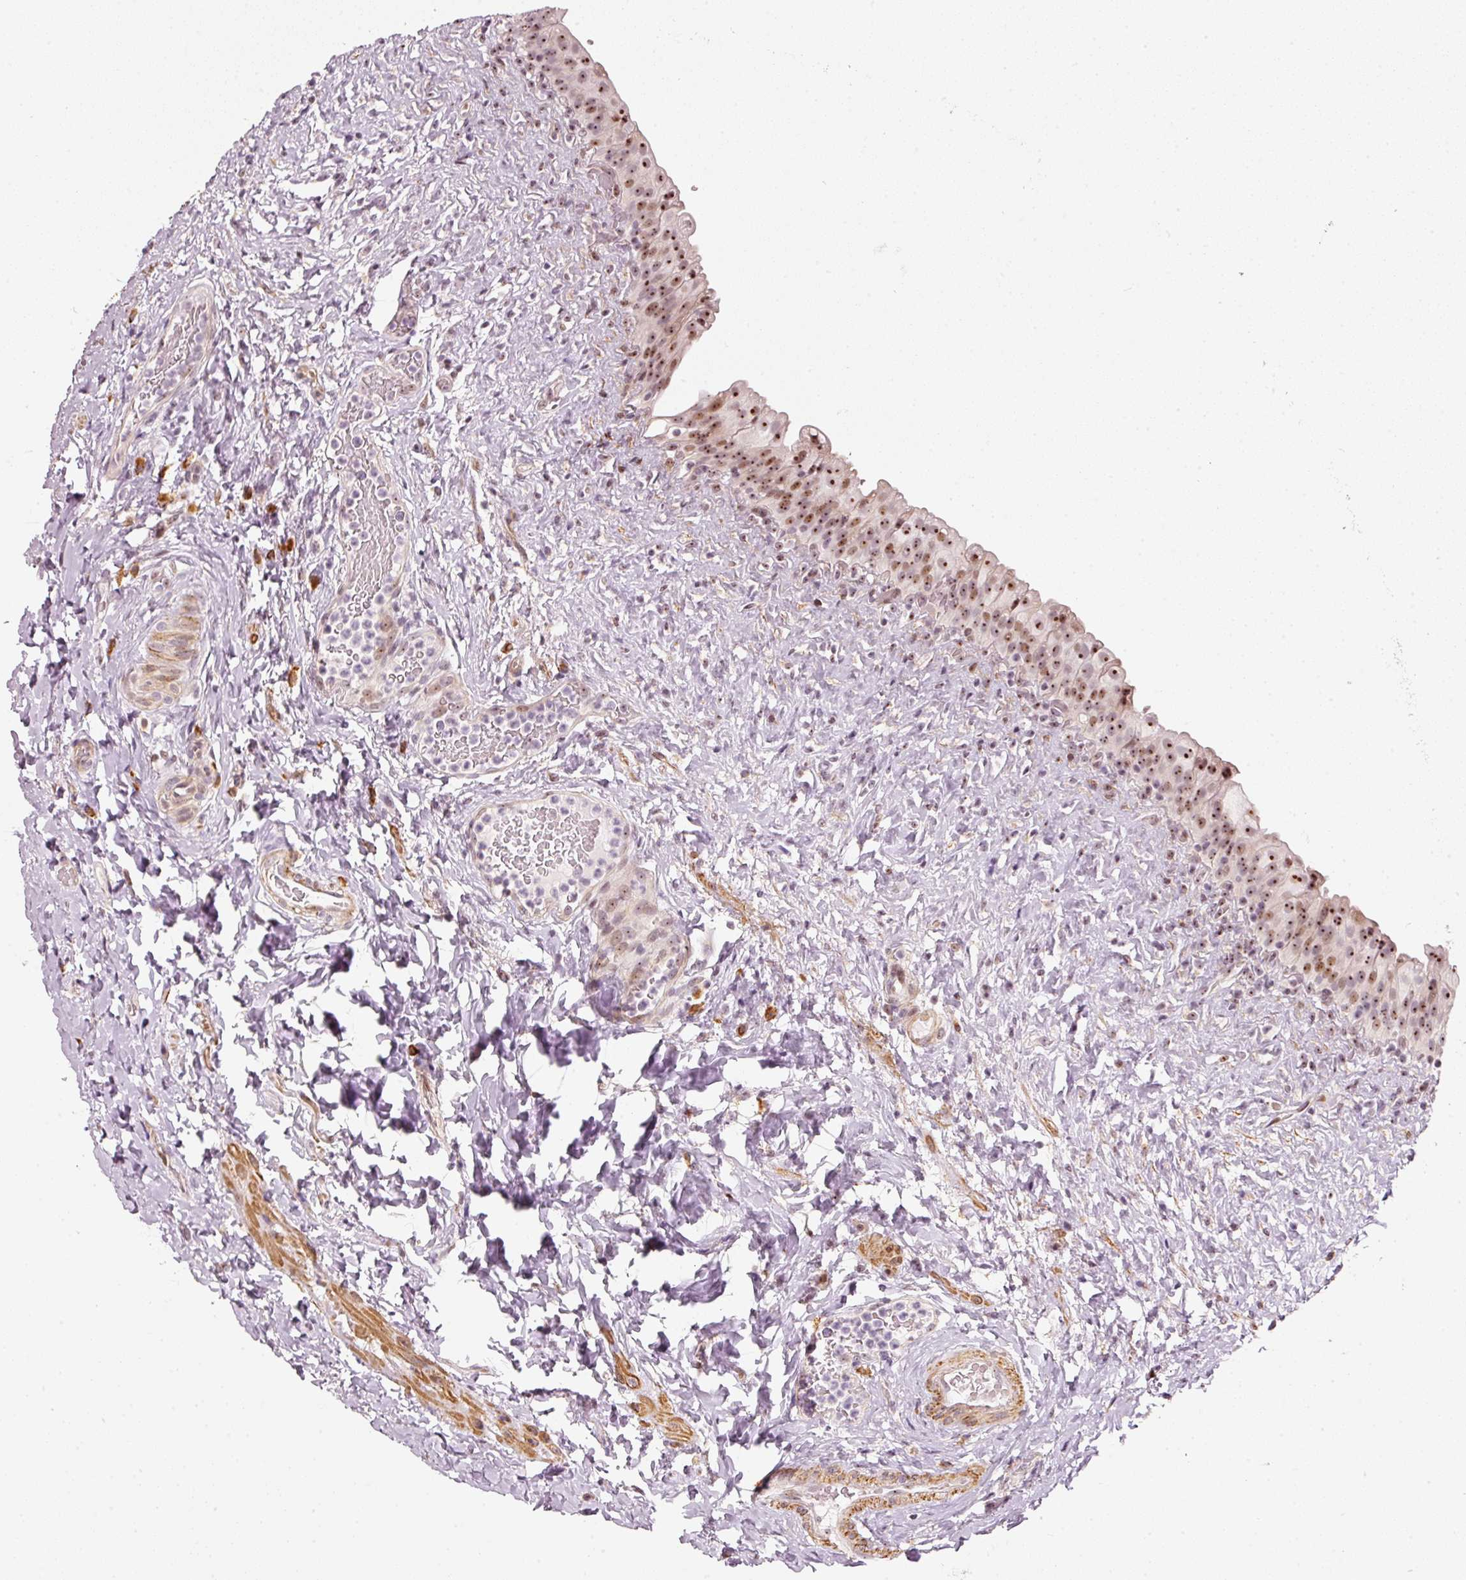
{"staining": {"intensity": "strong", "quantity": ">75%", "location": "nuclear"}, "tissue": "urinary bladder", "cell_type": "Urothelial cells", "image_type": "normal", "snomed": [{"axis": "morphology", "description": "Normal tissue, NOS"}, {"axis": "topography", "description": "Urinary bladder"}], "caption": "Immunohistochemical staining of normal urinary bladder demonstrates high levels of strong nuclear staining in about >75% of urothelial cells.", "gene": "MXRA8", "patient": {"sex": "female", "age": 27}}